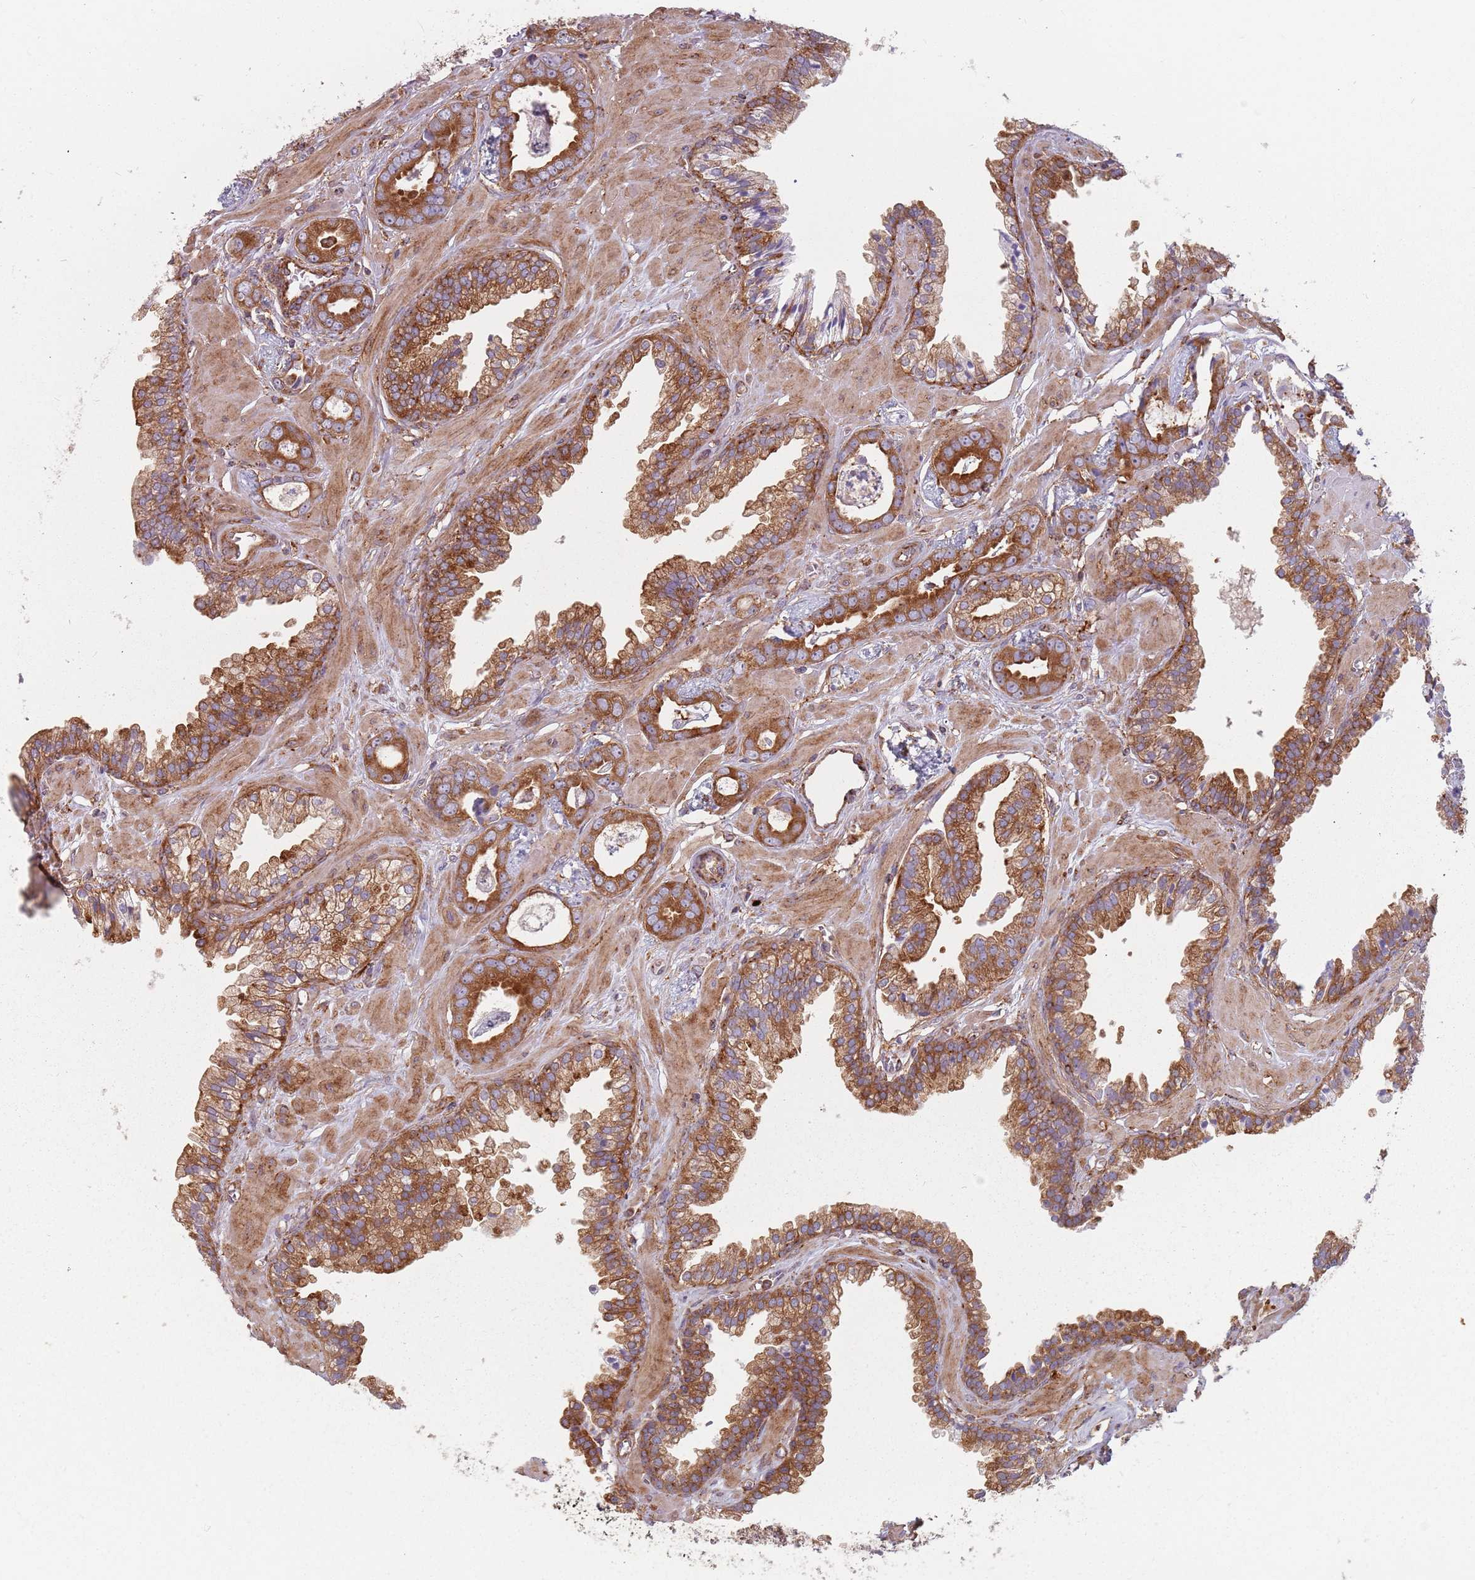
{"staining": {"intensity": "strong", "quantity": ">75%", "location": "cytoplasmic/membranous"}, "tissue": "prostate cancer", "cell_type": "Tumor cells", "image_type": "cancer", "snomed": [{"axis": "morphology", "description": "Adenocarcinoma, Low grade"}, {"axis": "topography", "description": "Prostate"}], "caption": "Prostate cancer stained for a protein (brown) shows strong cytoplasmic/membranous positive staining in approximately >75% of tumor cells.", "gene": "TPD52L2", "patient": {"sex": "male", "age": 60}}